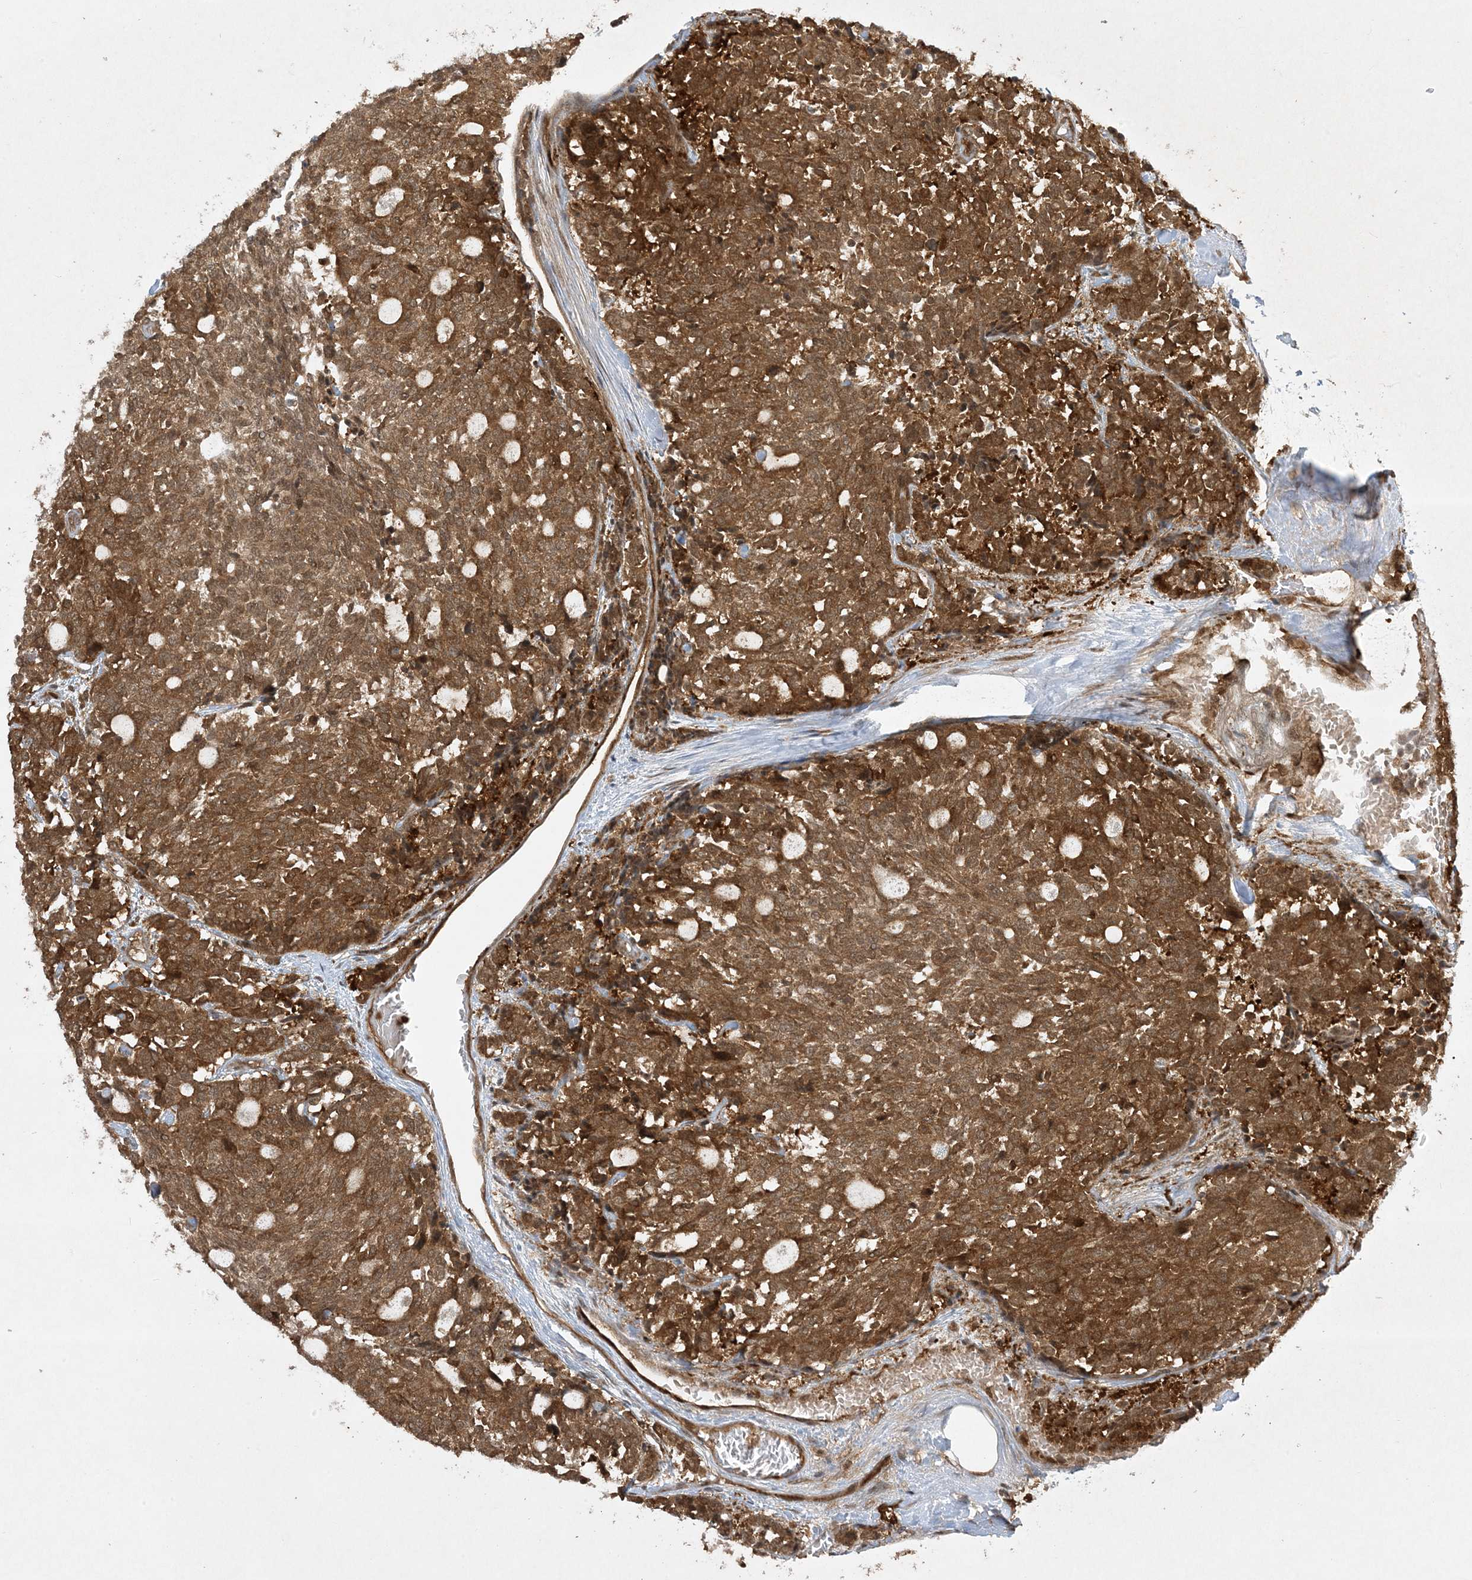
{"staining": {"intensity": "strong", "quantity": ">75%", "location": "cytoplasmic/membranous"}, "tissue": "carcinoid", "cell_type": "Tumor cells", "image_type": "cancer", "snomed": [{"axis": "morphology", "description": "Carcinoid, malignant, NOS"}, {"axis": "topography", "description": "Pancreas"}], "caption": "Tumor cells demonstrate high levels of strong cytoplasmic/membranous expression in about >75% of cells in human carcinoid.", "gene": "CERT1", "patient": {"sex": "female", "age": 54}}